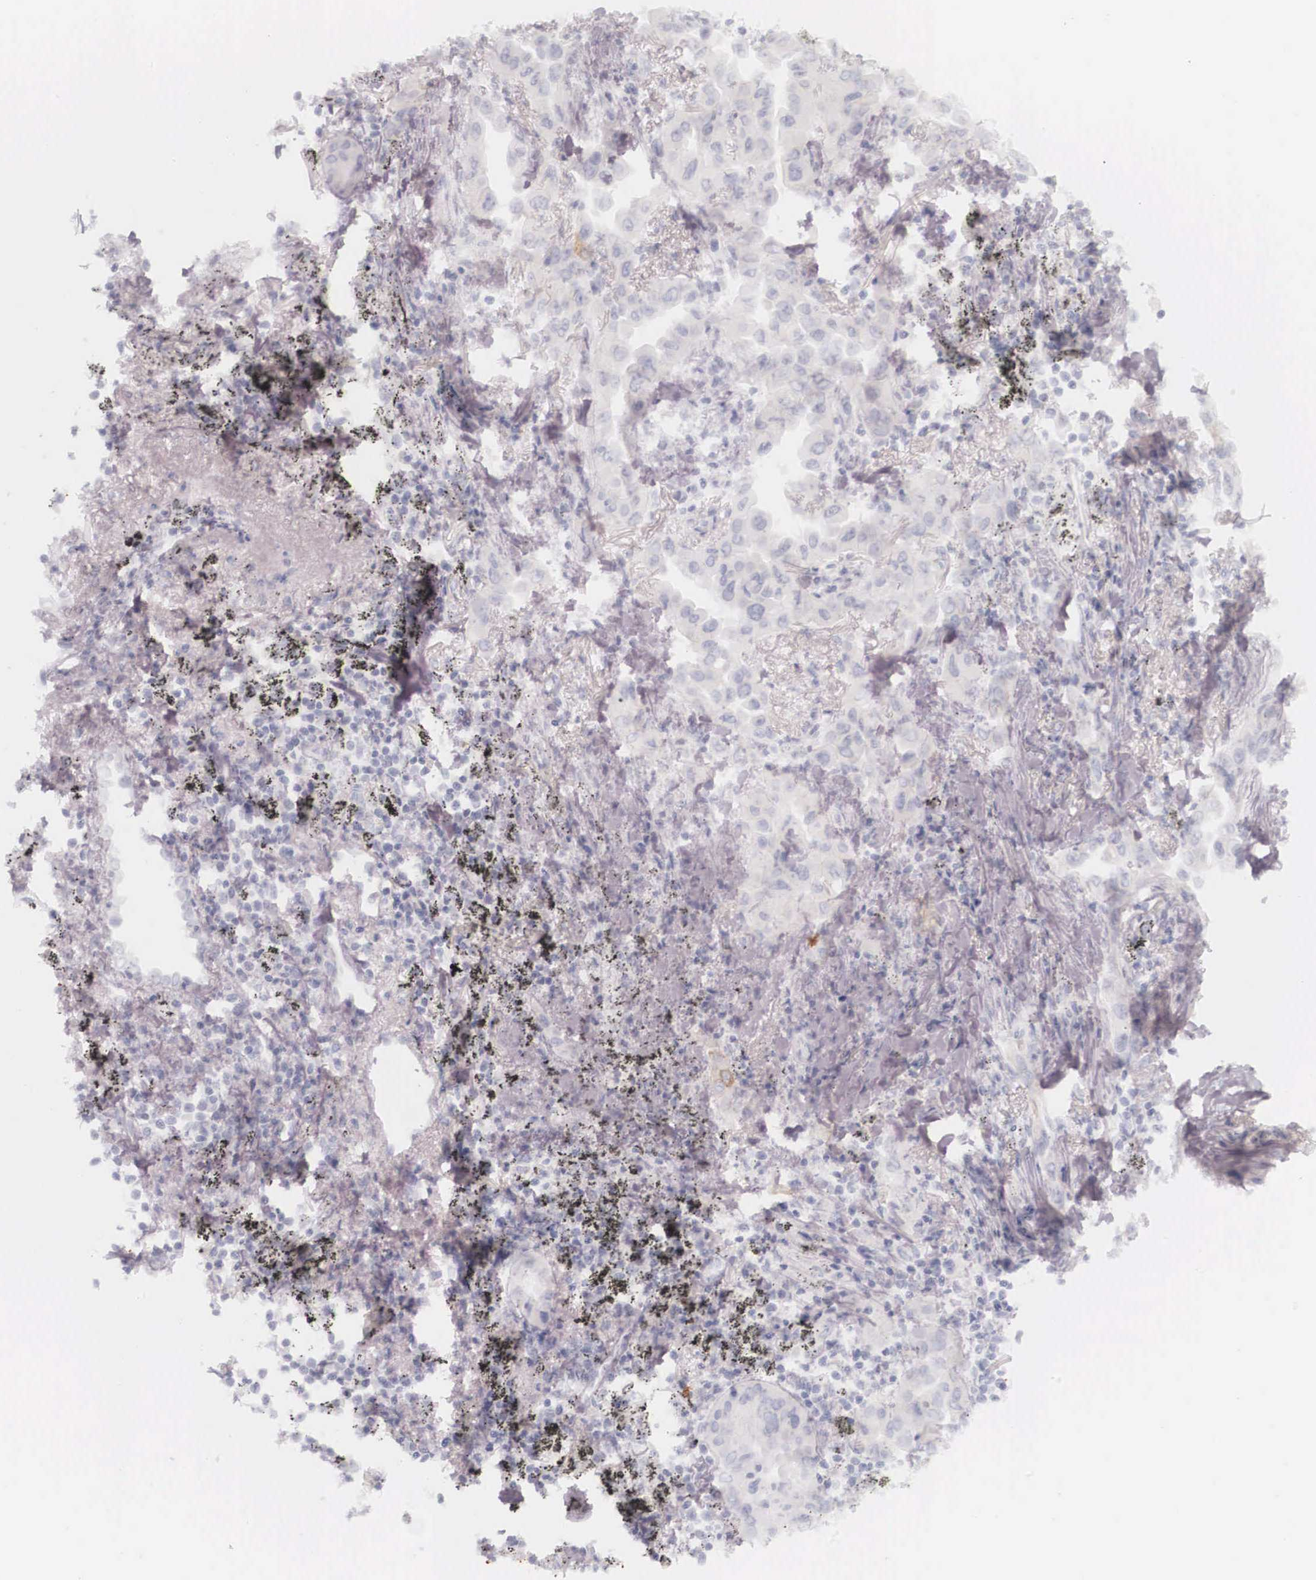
{"staining": {"intensity": "weak", "quantity": "25%-75%", "location": "cytoplasmic/membranous"}, "tissue": "lung cancer", "cell_type": "Tumor cells", "image_type": "cancer", "snomed": [{"axis": "morphology", "description": "Adenocarcinoma, NOS"}, {"axis": "topography", "description": "Lung"}], "caption": "This image demonstrates immunohistochemistry (IHC) staining of adenocarcinoma (lung), with low weak cytoplasmic/membranous positivity in approximately 25%-75% of tumor cells.", "gene": "KRT14", "patient": {"sex": "male", "age": 68}}